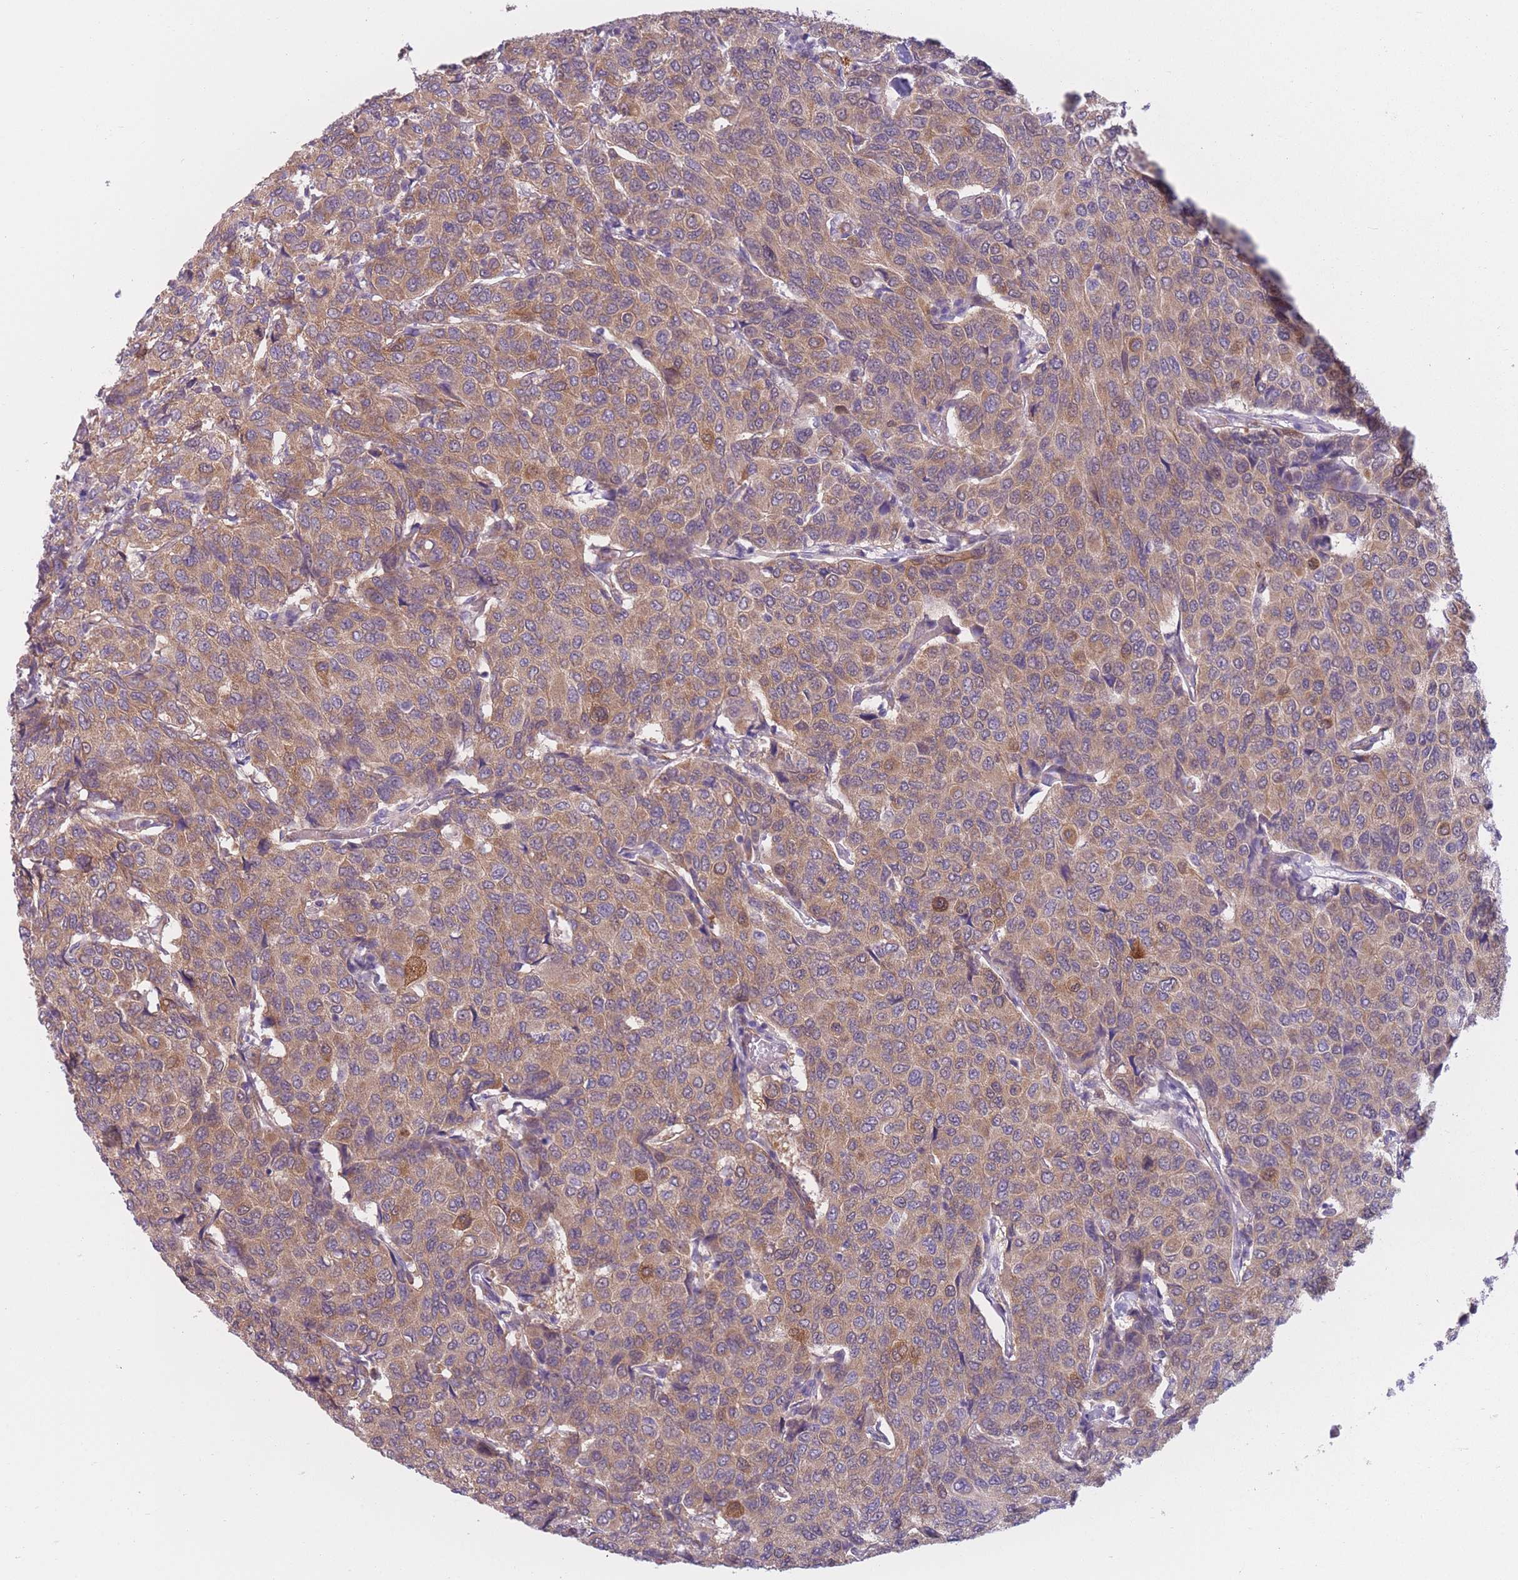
{"staining": {"intensity": "moderate", "quantity": ">75%", "location": "cytoplasmic/membranous"}, "tissue": "breast cancer", "cell_type": "Tumor cells", "image_type": "cancer", "snomed": [{"axis": "morphology", "description": "Duct carcinoma"}, {"axis": "topography", "description": "Breast"}], "caption": "Tumor cells exhibit medium levels of moderate cytoplasmic/membranous staining in approximately >75% of cells in human breast cancer (infiltrating ductal carcinoma).", "gene": "SERPINB3", "patient": {"sex": "female", "age": 55}}